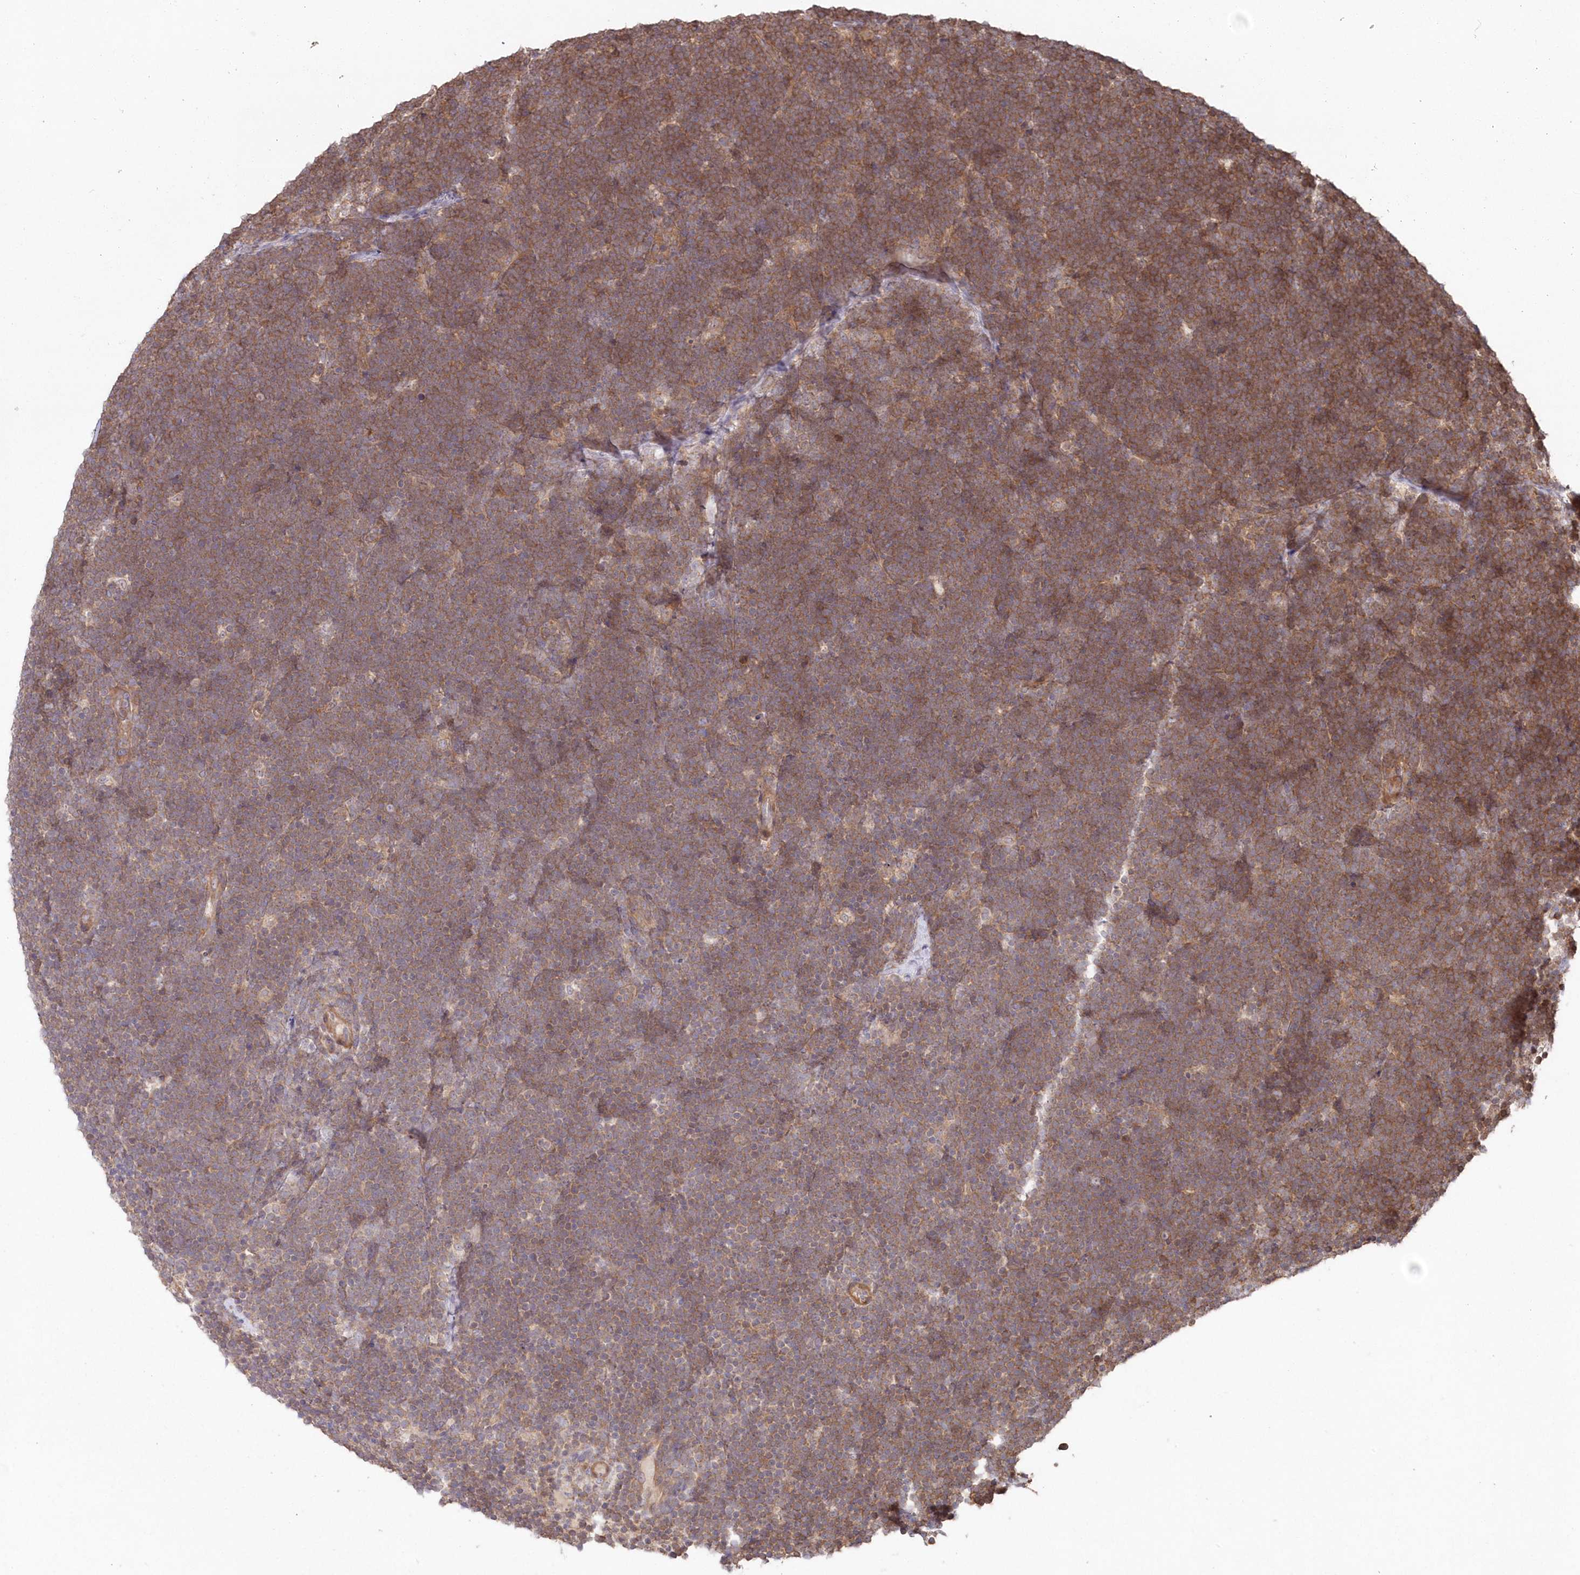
{"staining": {"intensity": "weak", "quantity": "25%-75%", "location": "cytoplasmic/membranous"}, "tissue": "lymphoma", "cell_type": "Tumor cells", "image_type": "cancer", "snomed": [{"axis": "morphology", "description": "Malignant lymphoma, non-Hodgkin's type, High grade"}, {"axis": "topography", "description": "Lymph node"}], "caption": "Immunohistochemical staining of high-grade malignant lymphoma, non-Hodgkin's type demonstrates low levels of weak cytoplasmic/membranous staining in approximately 25%-75% of tumor cells.", "gene": "TBCA", "patient": {"sex": "male", "age": 13}}